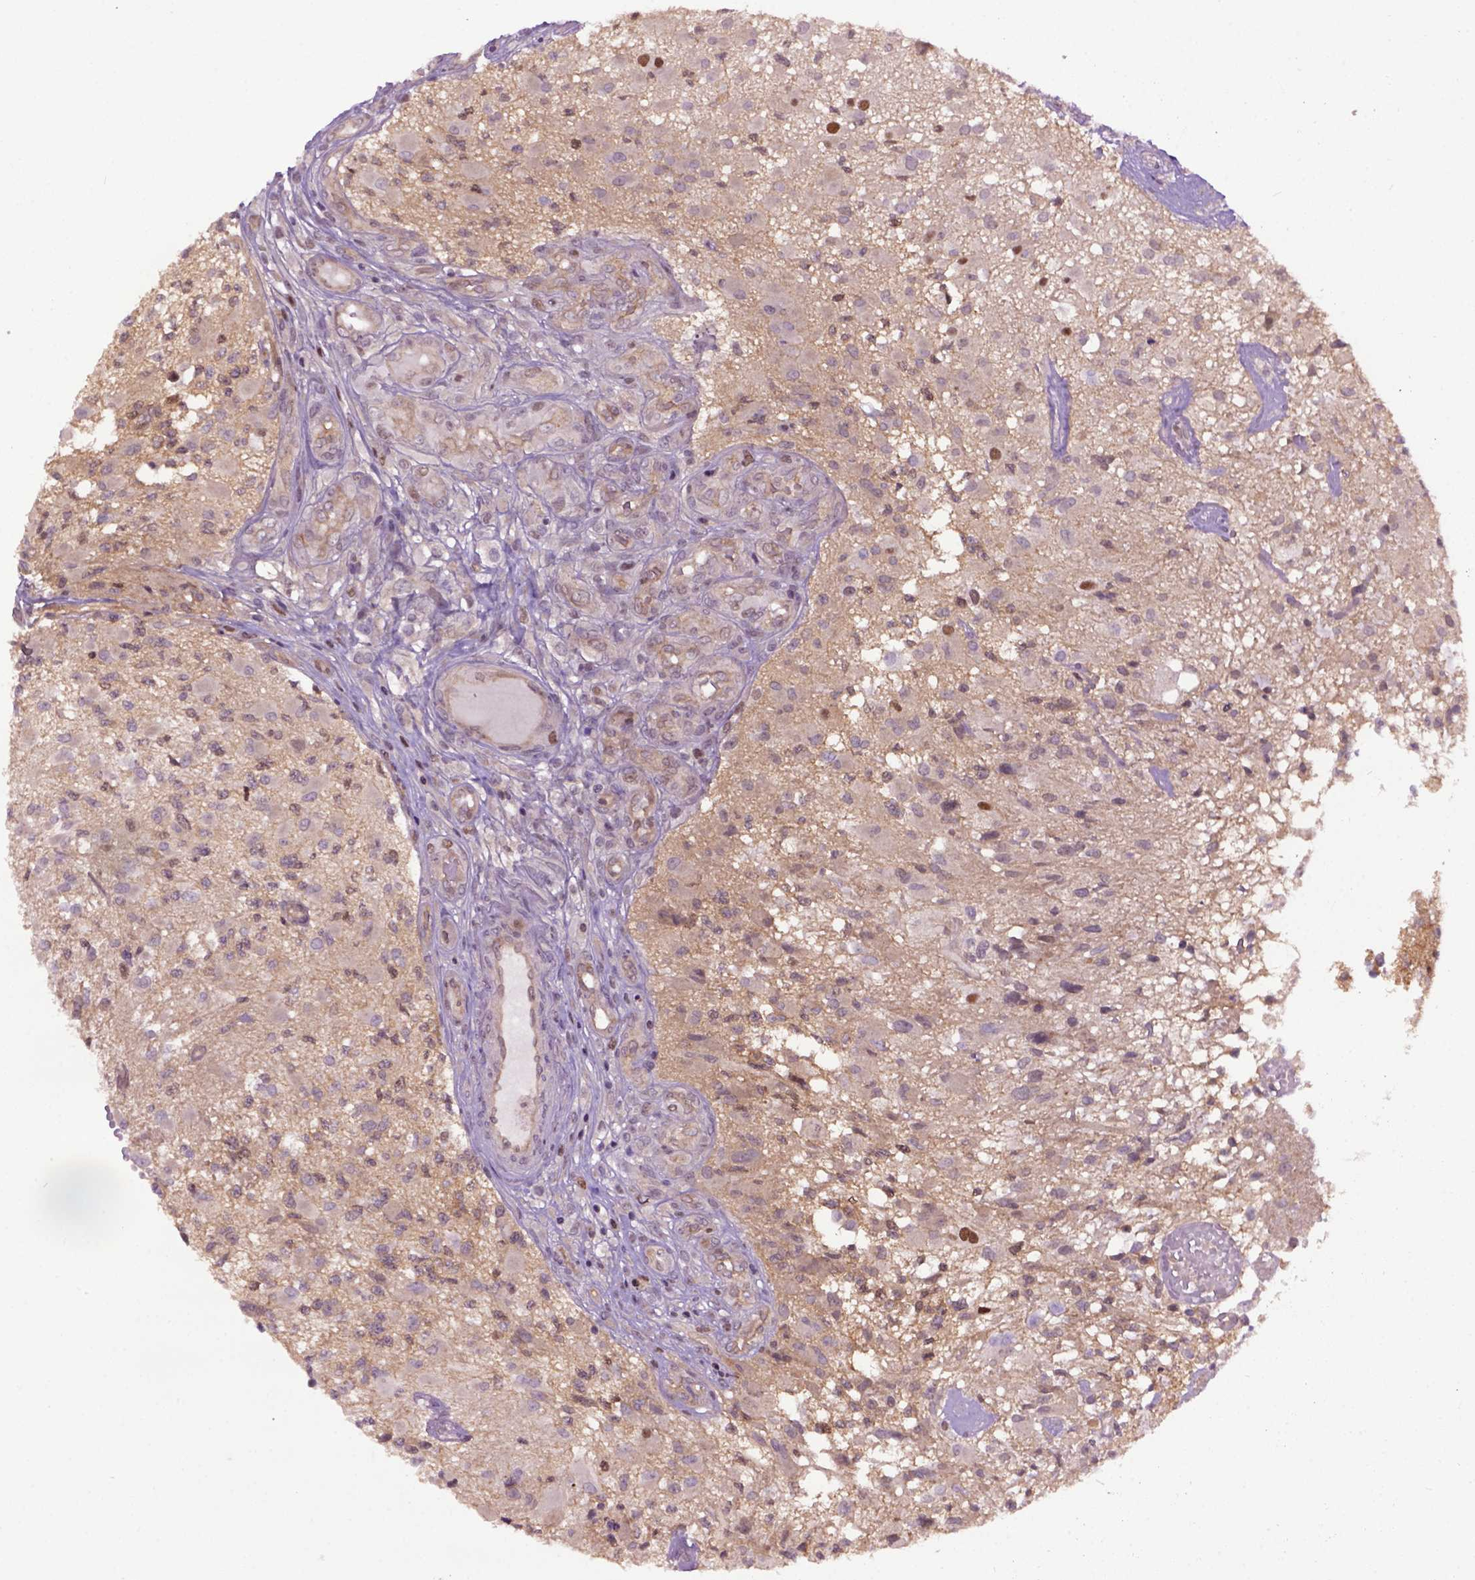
{"staining": {"intensity": "weak", "quantity": "25%-75%", "location": "cytoplasmic/membranous"}, "tissue": "glioma", "cell_type": "Tumor cells", "image_type": "cancer", "snomed": [{"axis": "morphology", "description": "Glioma, malignant, High grade"}, {"axis": "topography", "description": "Brain"}], "caption": "Immunohistochemical staining of malignant high-grade glioma demonstrates low levels of weak cytoplasmic/membranous positivity in about 25%-75% of tumor cells. (DAB IHC, brown staining for protein, blue staining for nuclei).", "gene": "WDR48", "patient": {"sex": "female", "age": 63}}